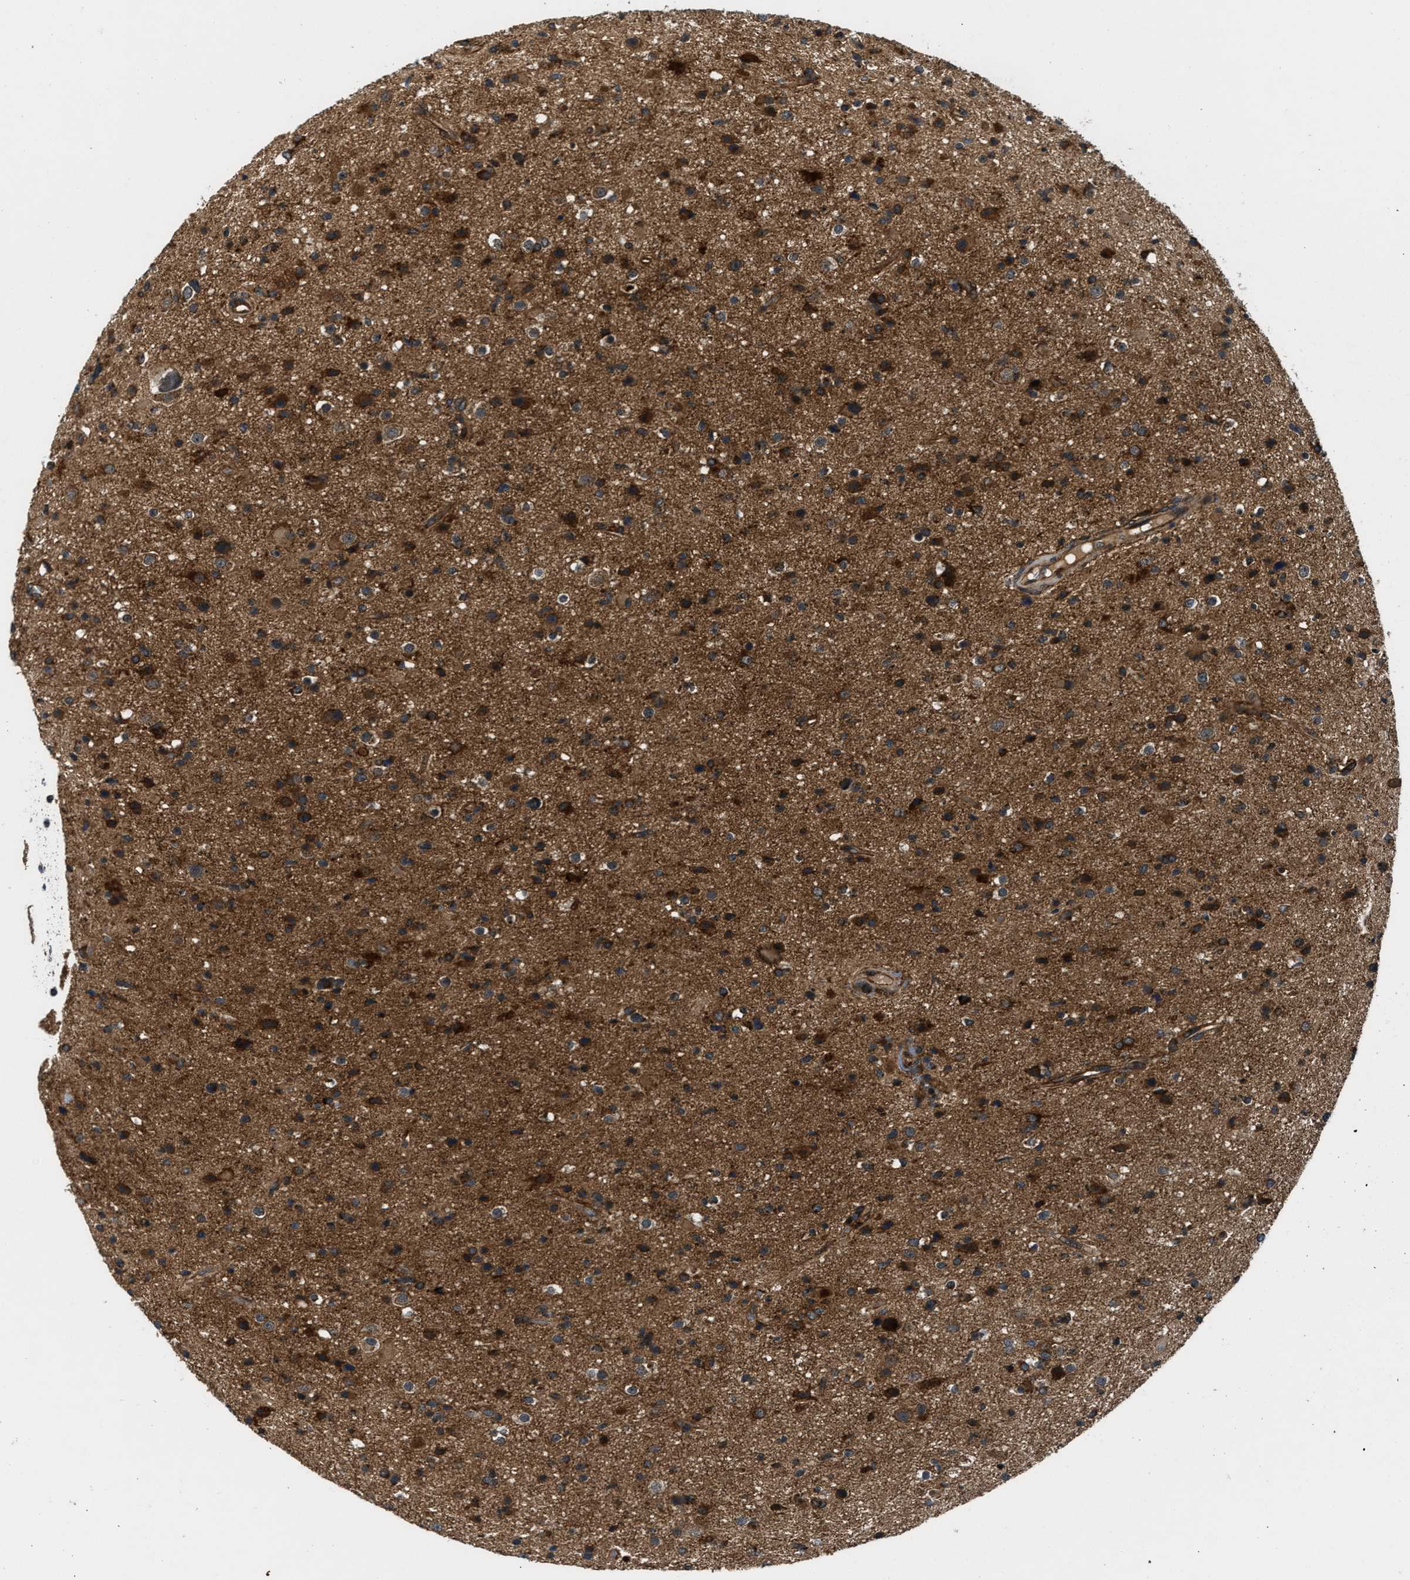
{"staining": {"intensity": "strong", "quantity": ">75%", "location": "cytoplasmic/membranous"}, "tissue": "glioma", "cell_type": "Tumor cells", "image_type": "cancer", "snomed": [{"axis": "morphology", "description": "Glioma, malignant, High grade"}, {"axis": "topography", "description": "Brain"}], "caption": "The photomicrograph reveals a brown stain indicating the presence of a protein in the cytoplasmic/membranous of tumor cells in malignant glioma (high-grade).", "gene": "PNPLA8", "patient": {"sex": "male", "age": 33}}